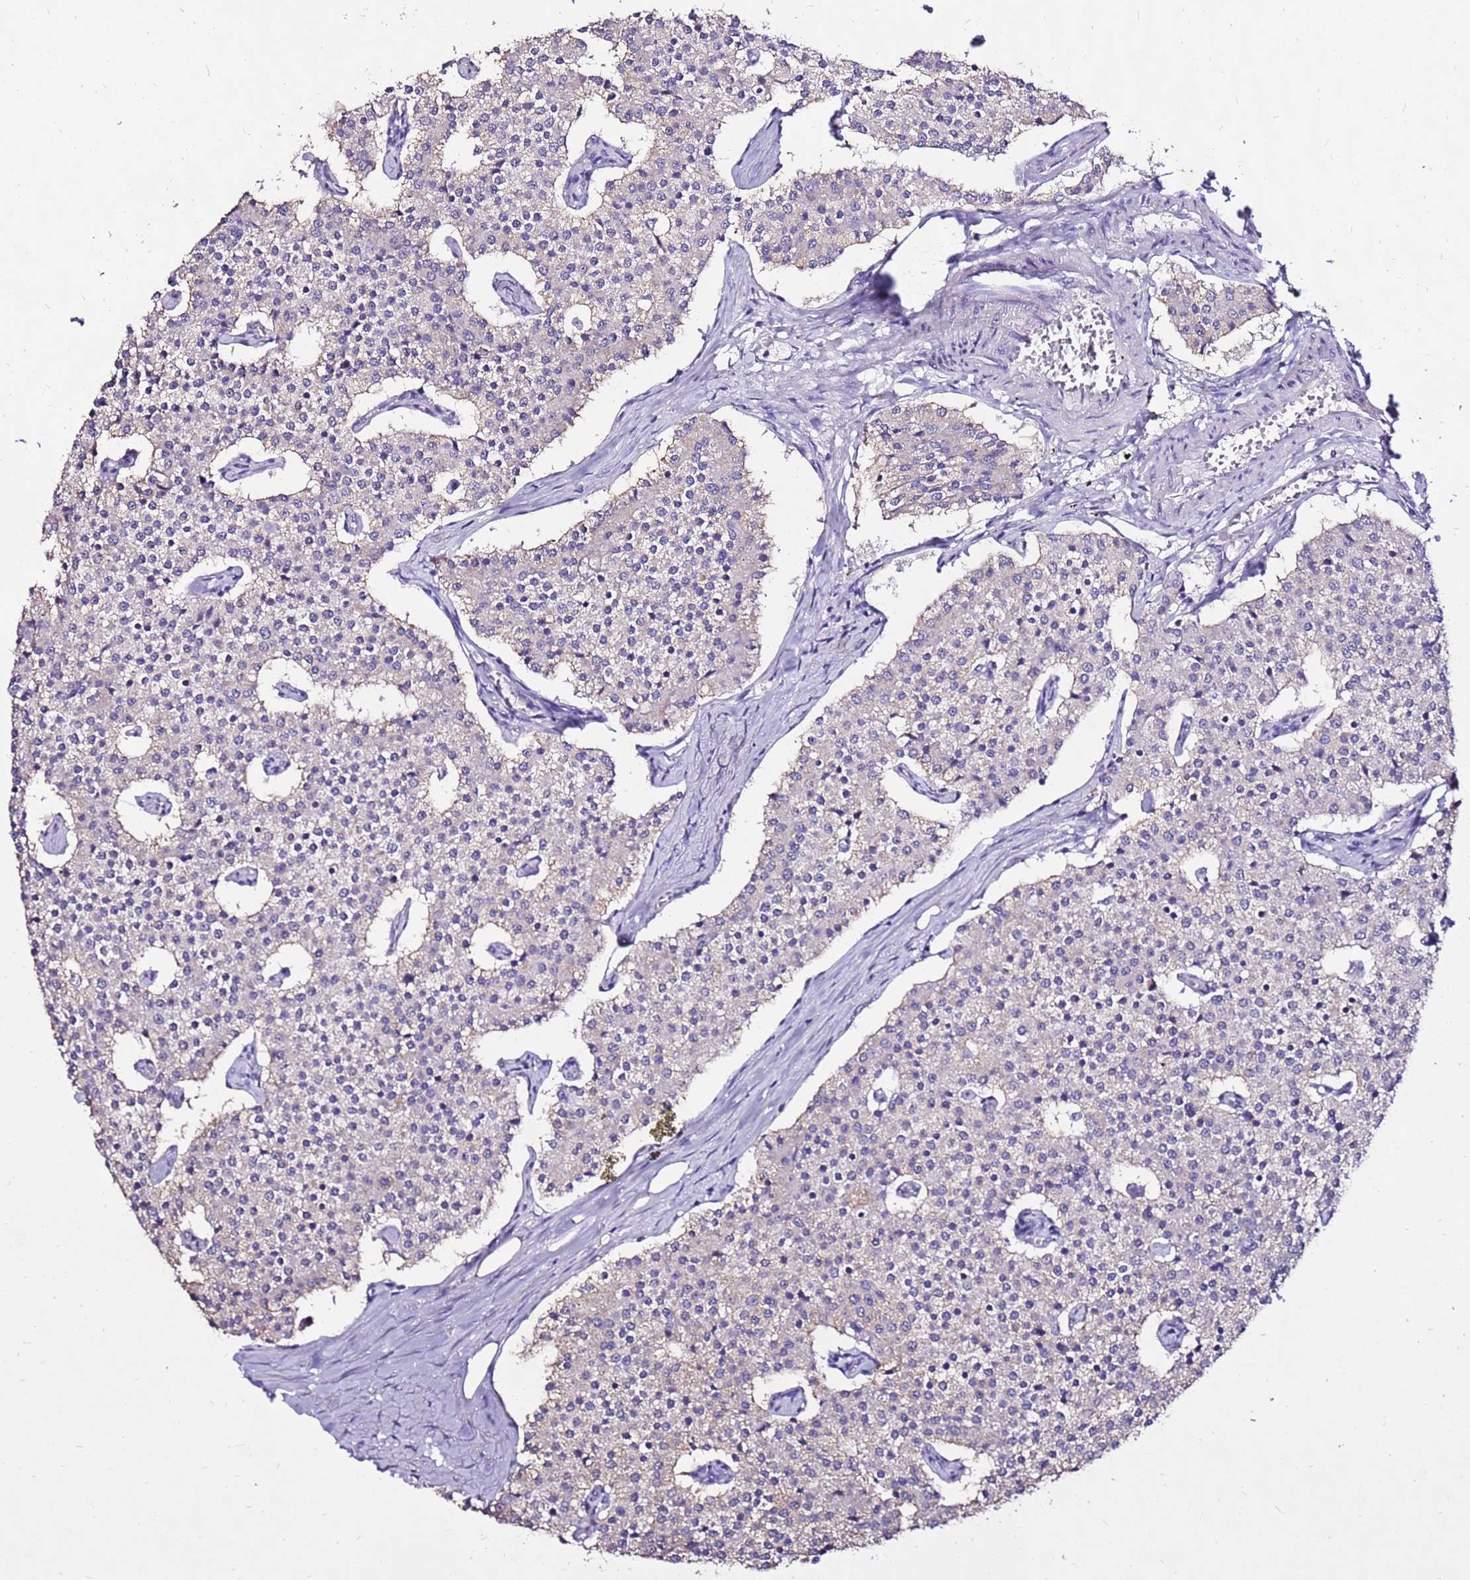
{"staining": {"intensity": "negative", "quantity": "none", "location": "none"}, "tissue": "carcinoid", "cell_type": "Tumor cells", "image_type": "cancer", "snomed": [{"axis": "morphology", "description": "Carcinoid, malignant, NOS"}, {"axis": "topography", "description": "Colon"}], "caption": "Immunohistochemistry (IHC) of carcinoid reveals no expression in tumor cells.", "gene": "TMEM106C", "patient": {"sex": "female", "age": 52}}